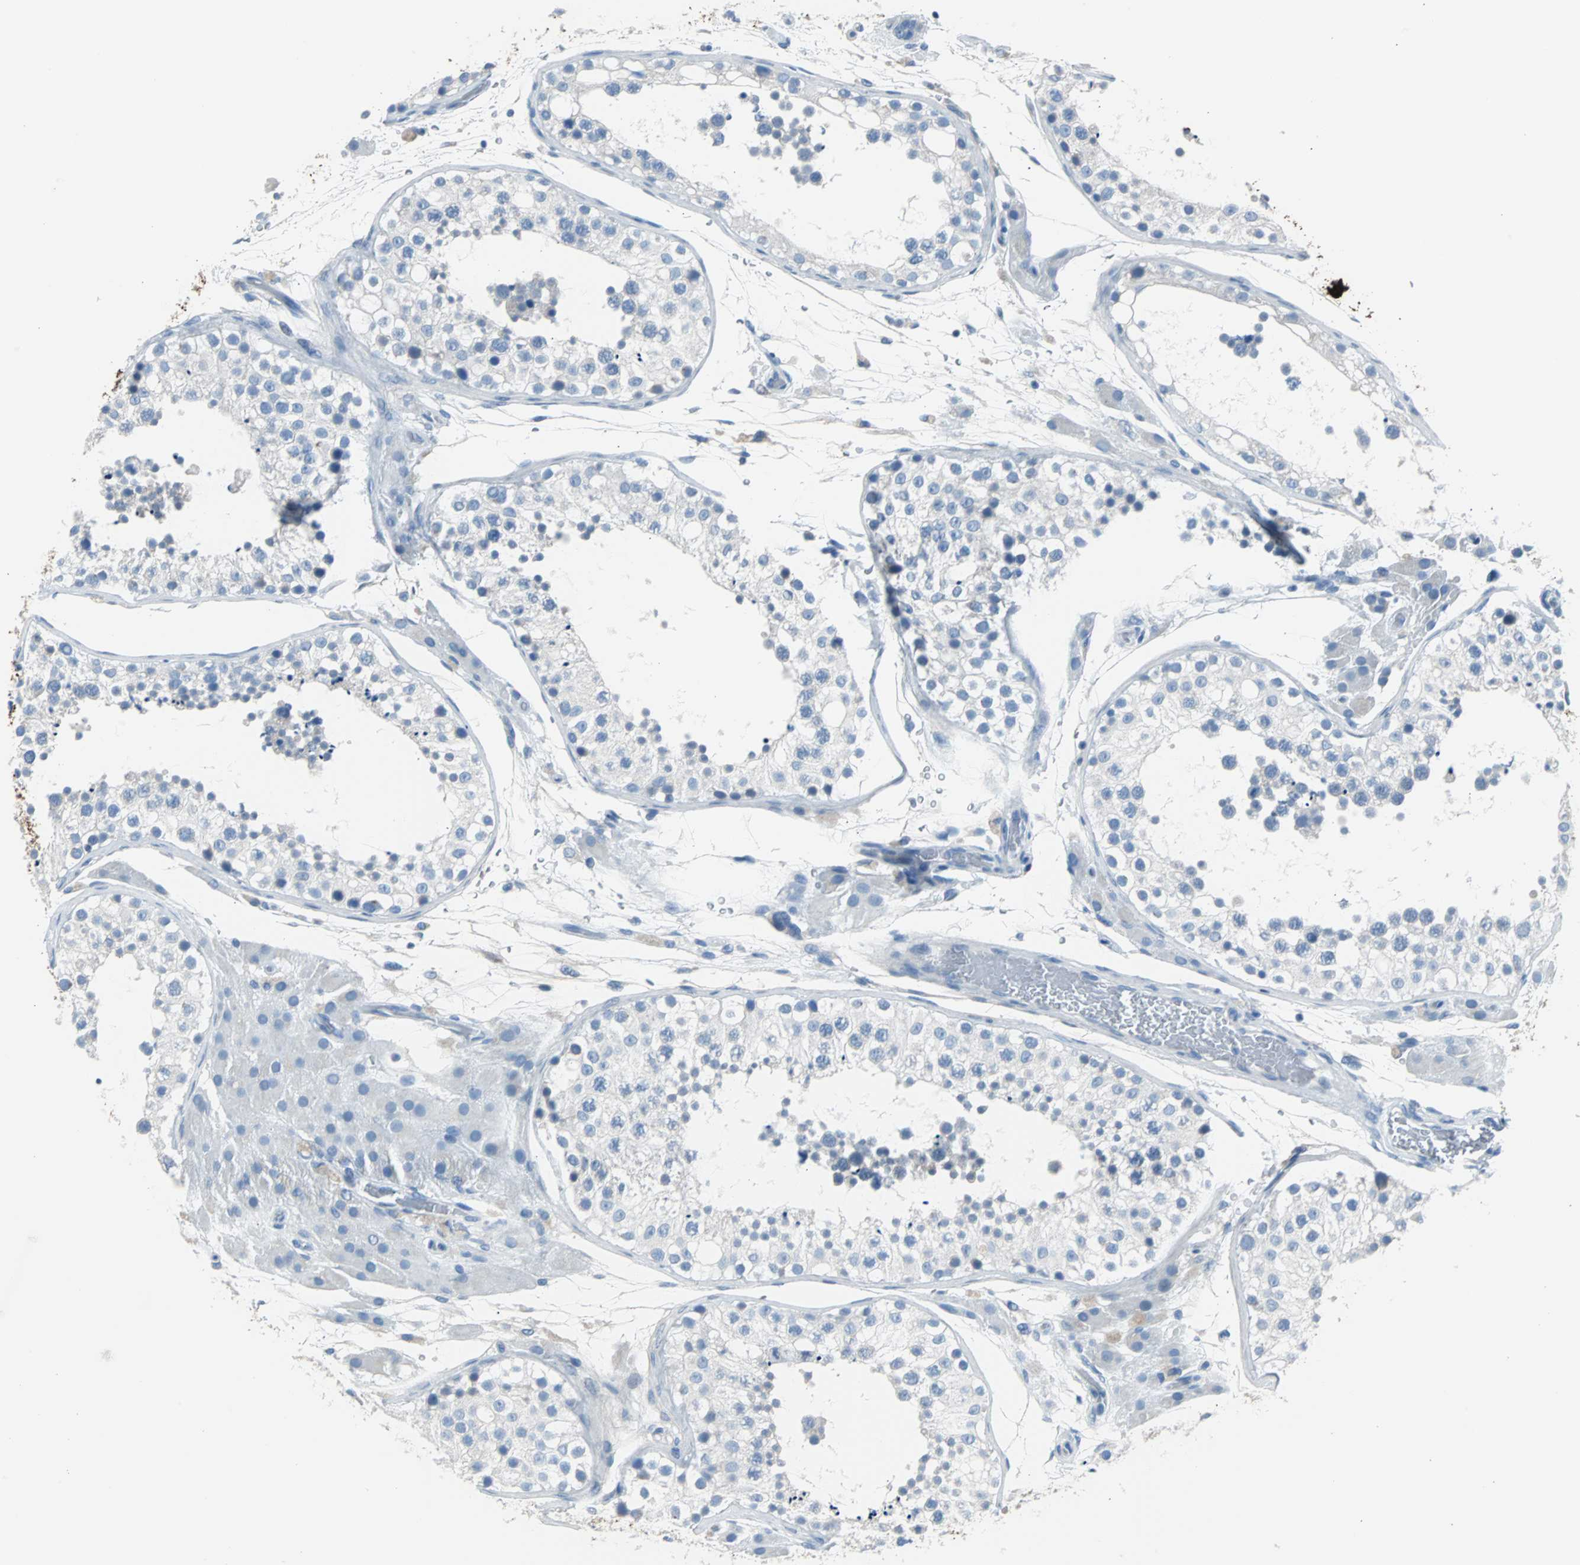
{"staining": {"intensity": "negative", "quantity": "none", "location": "none"}, "tissue": "testis", "cell_type": "Cells in seminiferous ducts", "image_type": "normal", "snomed": [{"axis": "morphology", "description": "Normal tissue, NOS"}, {"axis": "topography", "description": "Testis"}], "caption": "High power microscopy micrograph of an immunohistochemistry image of normal testis, revealing no significant positivity in cells in seminiferous ducts.", "gene": "KRT7", "patient": {"sex": "male", "age": 26}}